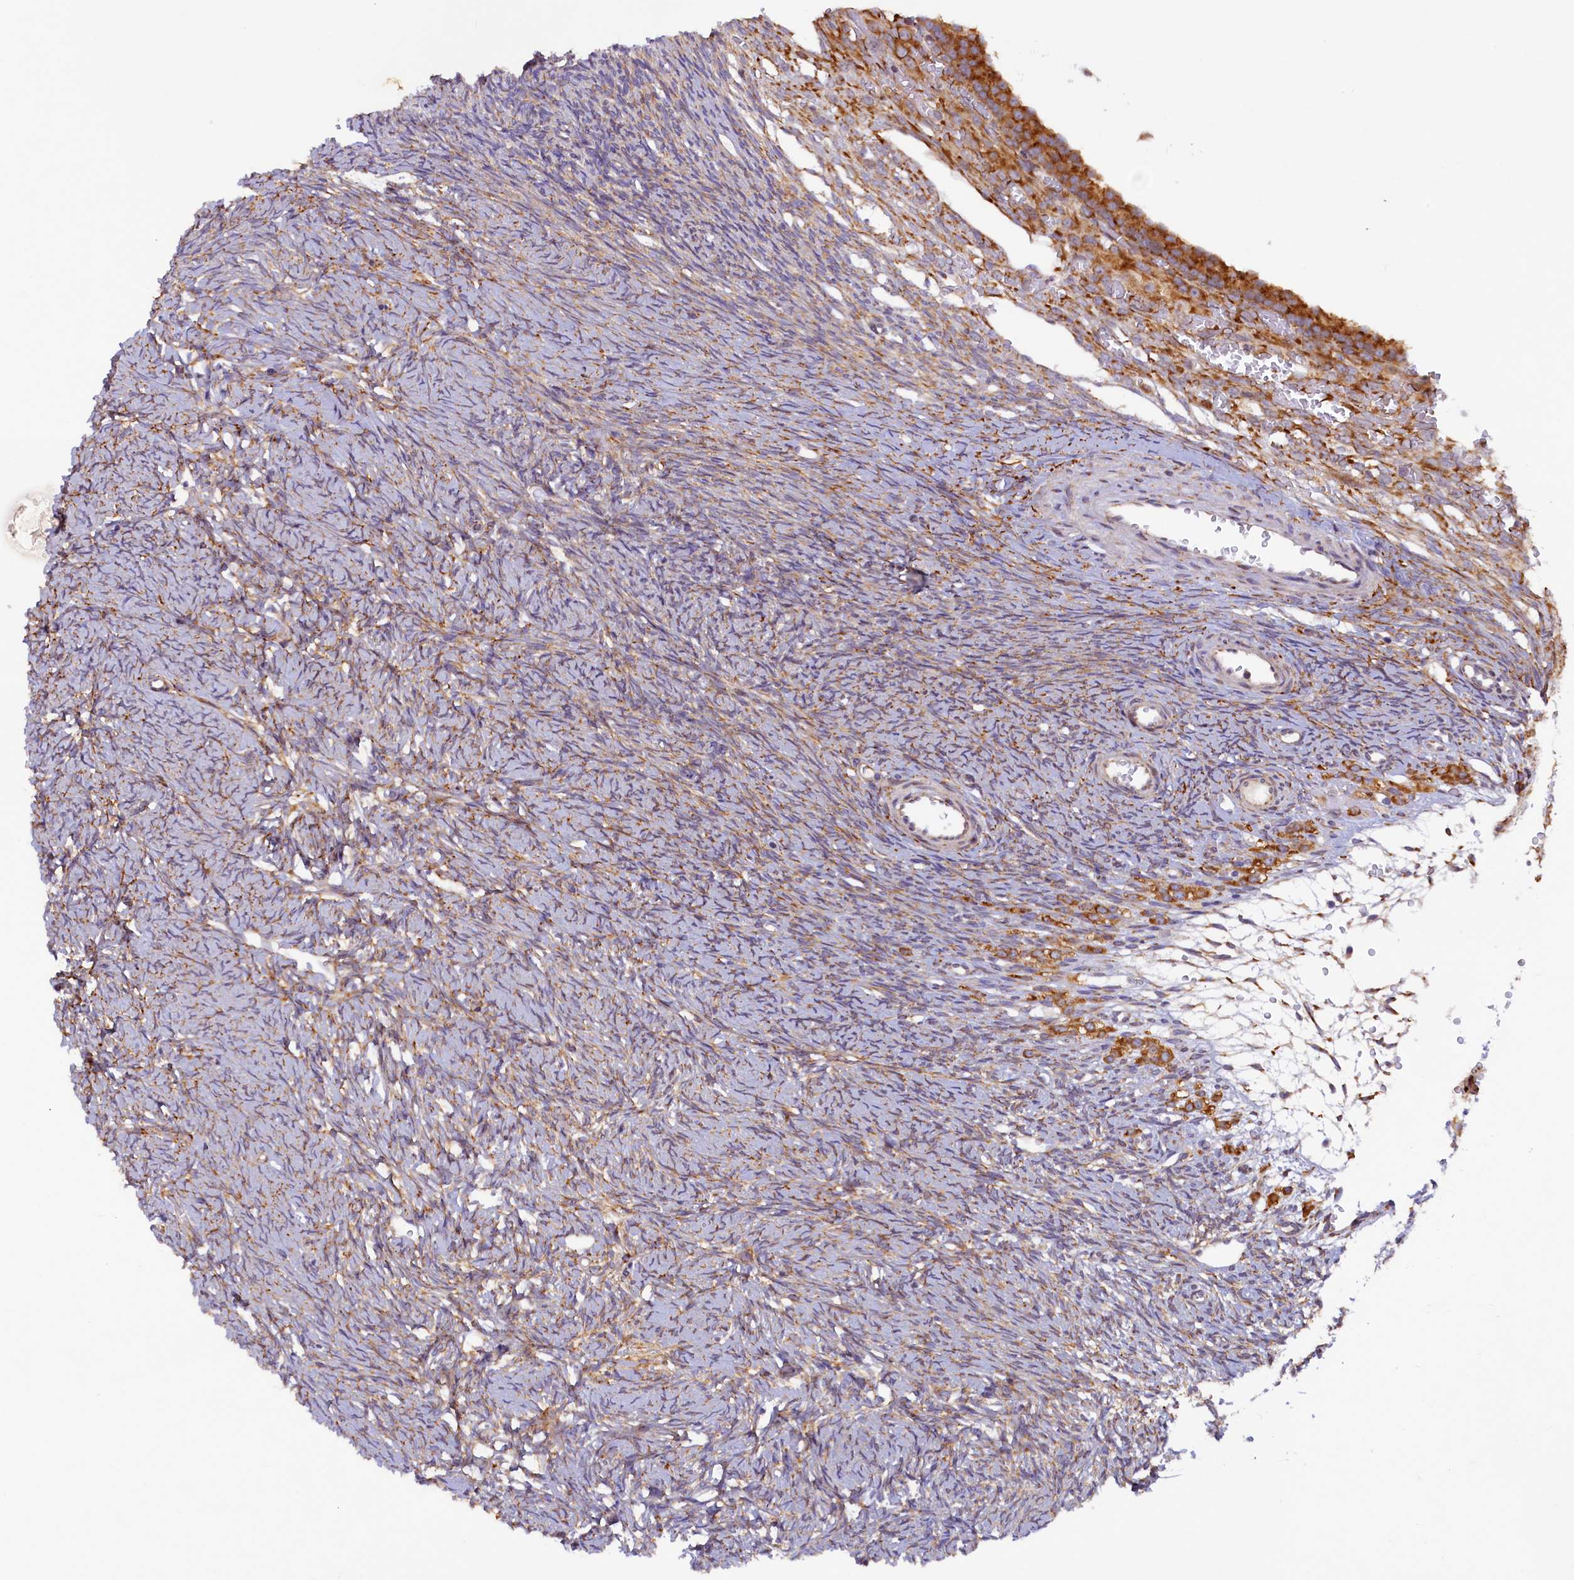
{"staining": {"intensity": "moderate", "quantity": "<25%", "location": "cytoplasmic/membranous"}, "tissue": "ovary", "cell_type": "Ovarian stroma cells", "image_type": "normal", "snomed": [{"axis": "morphology", "description": "Normal tissue, NOS"}, {"axis": "topography", "description": "Ovary"}], "caption": "This histopathology image displays immunohistochemistry staining of benign ovary, with low moderate cytoplasmic/membranous expression in approximately <25% of ovarian stroma cells.", "gene": "SSC5D", "patient": {"sex": "female", "age": 39}}